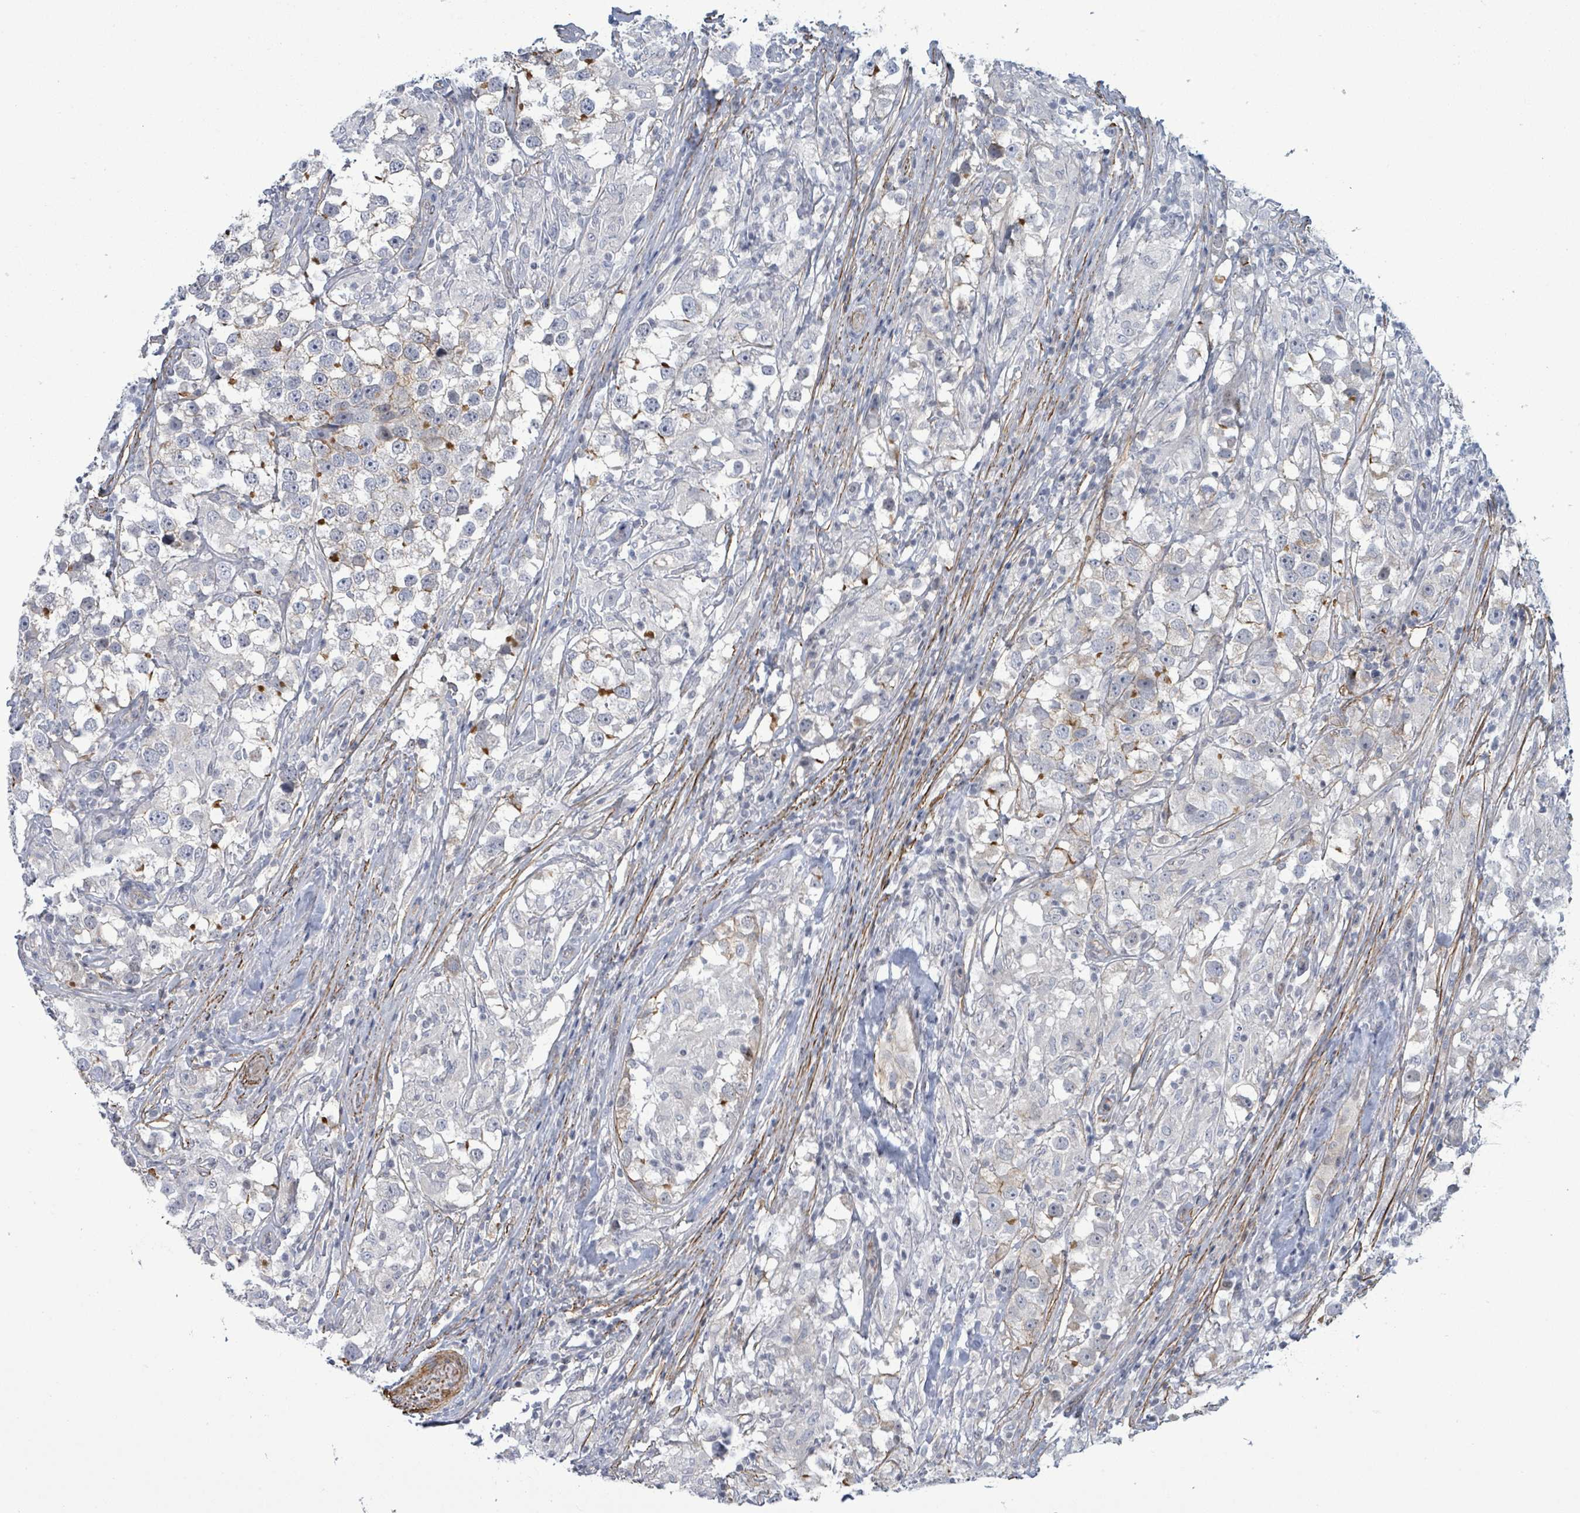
{"staining": {"intensity": "negative", "quantity": "none", "location": "none"}, "tissue": "testis cancer", "cell_type": "Tumor cells", "image_type": "cancer", "snomed": [{"axis": "morphology", "description": "Seminoma, NOS"}, {"axis": "topography", "description": "Testis"}], "caption": "Tumor cells are negative for protein expression in human testis cancer (seminoma).", "gene": "DMRTC1B", "patient": {"sex": "male", "age": 46}}